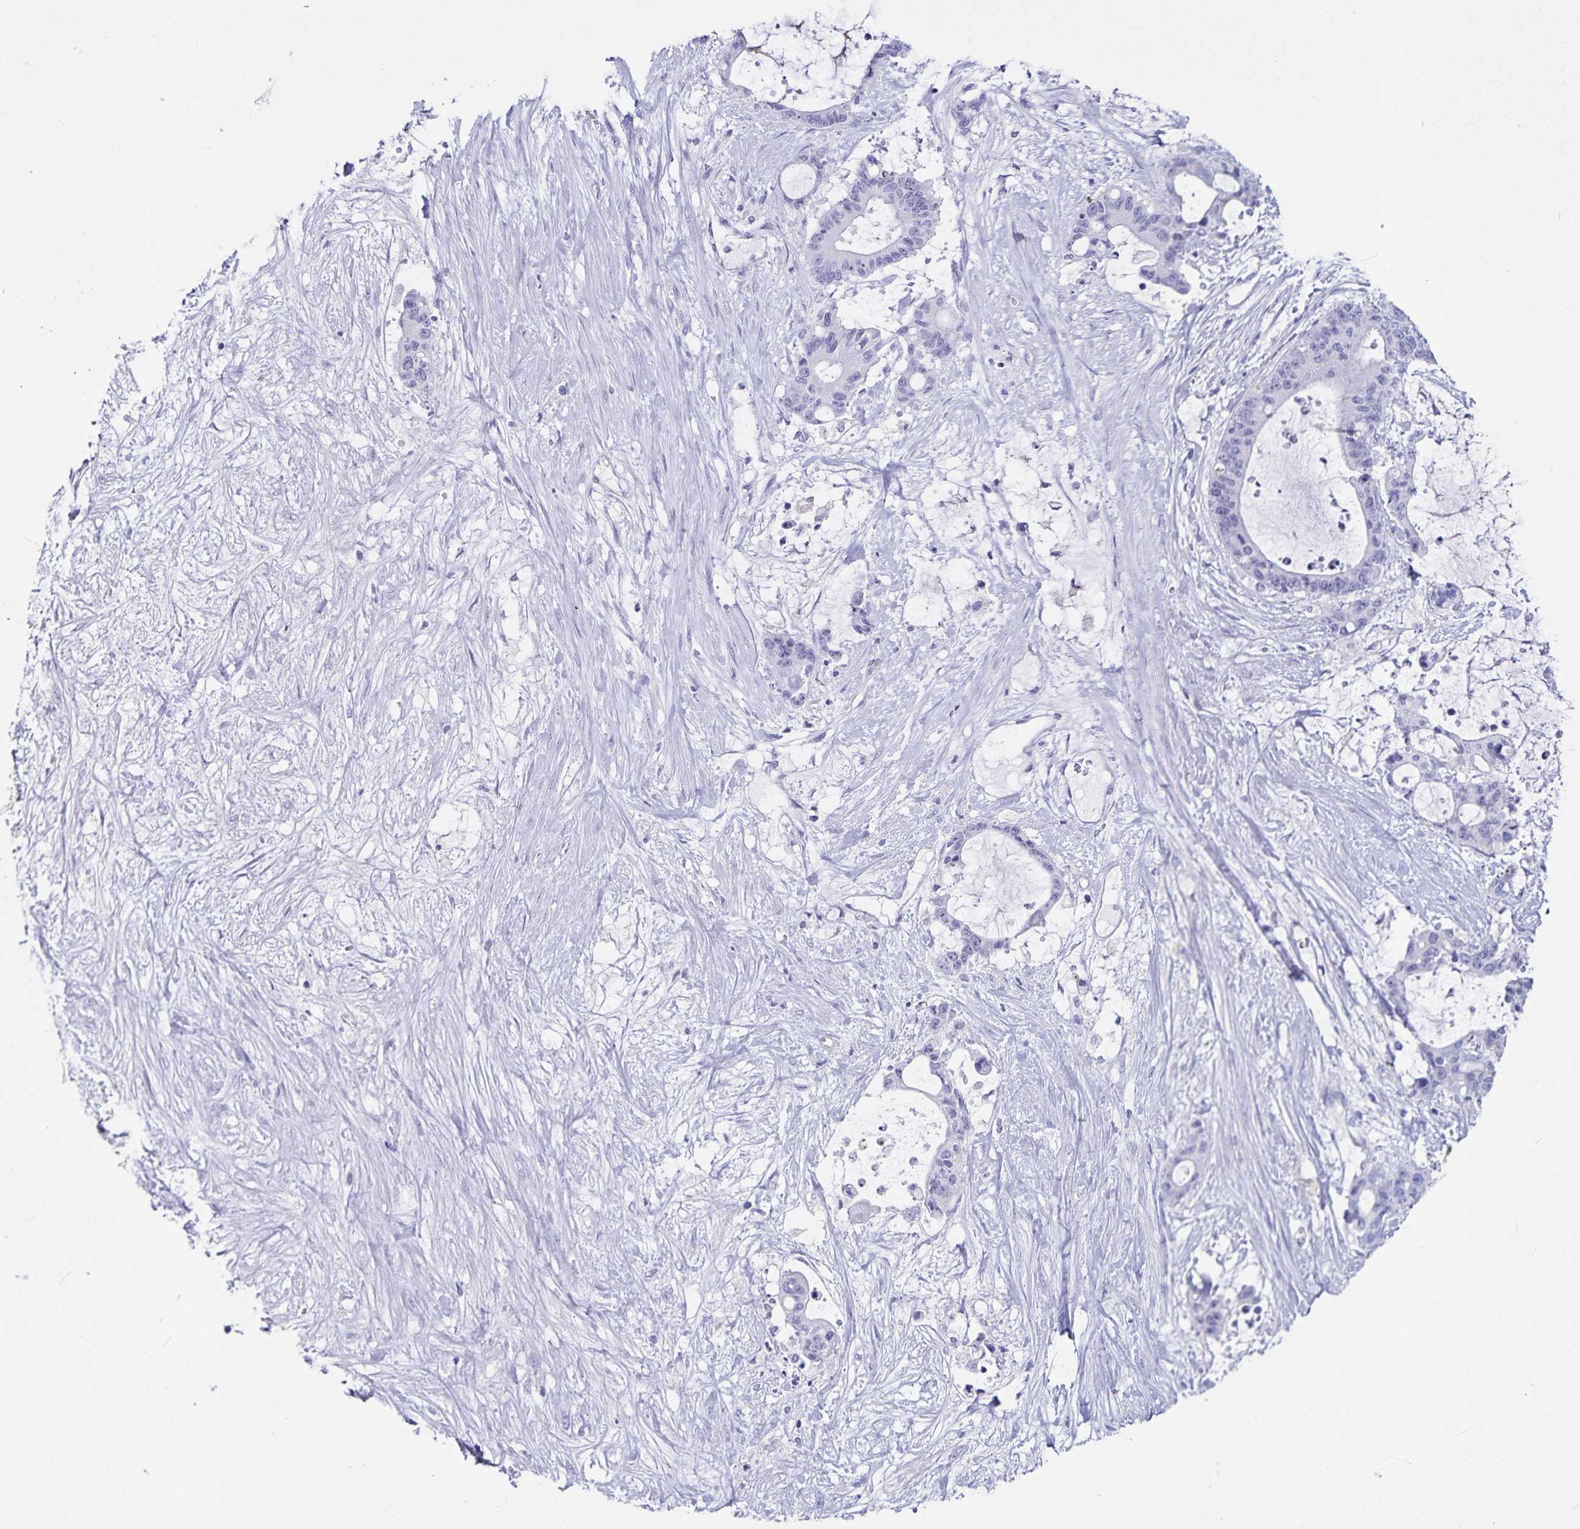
{"staining": {"intensity": "negative", "quantity": "none", "location": "none"}, "tissue": "liver cancer", "cell_type": "Tumor cells", "image_type": "cancer", "snomed": [{"axis": "morphology", "description": "Normal tissue, NOS"}, {"axis": "morphology", "description": "Cholangiocarcinoma"}, {"axis": "topography", "description": "Liver"}, {"axis": "topography", "description": "Peripheral nerve tissue"}], "caption": "Tumor cells are negative for brown protein staining in liver cancer.", "gene": "PLAC1", "patient": {"sex": "female", "age": 73}}